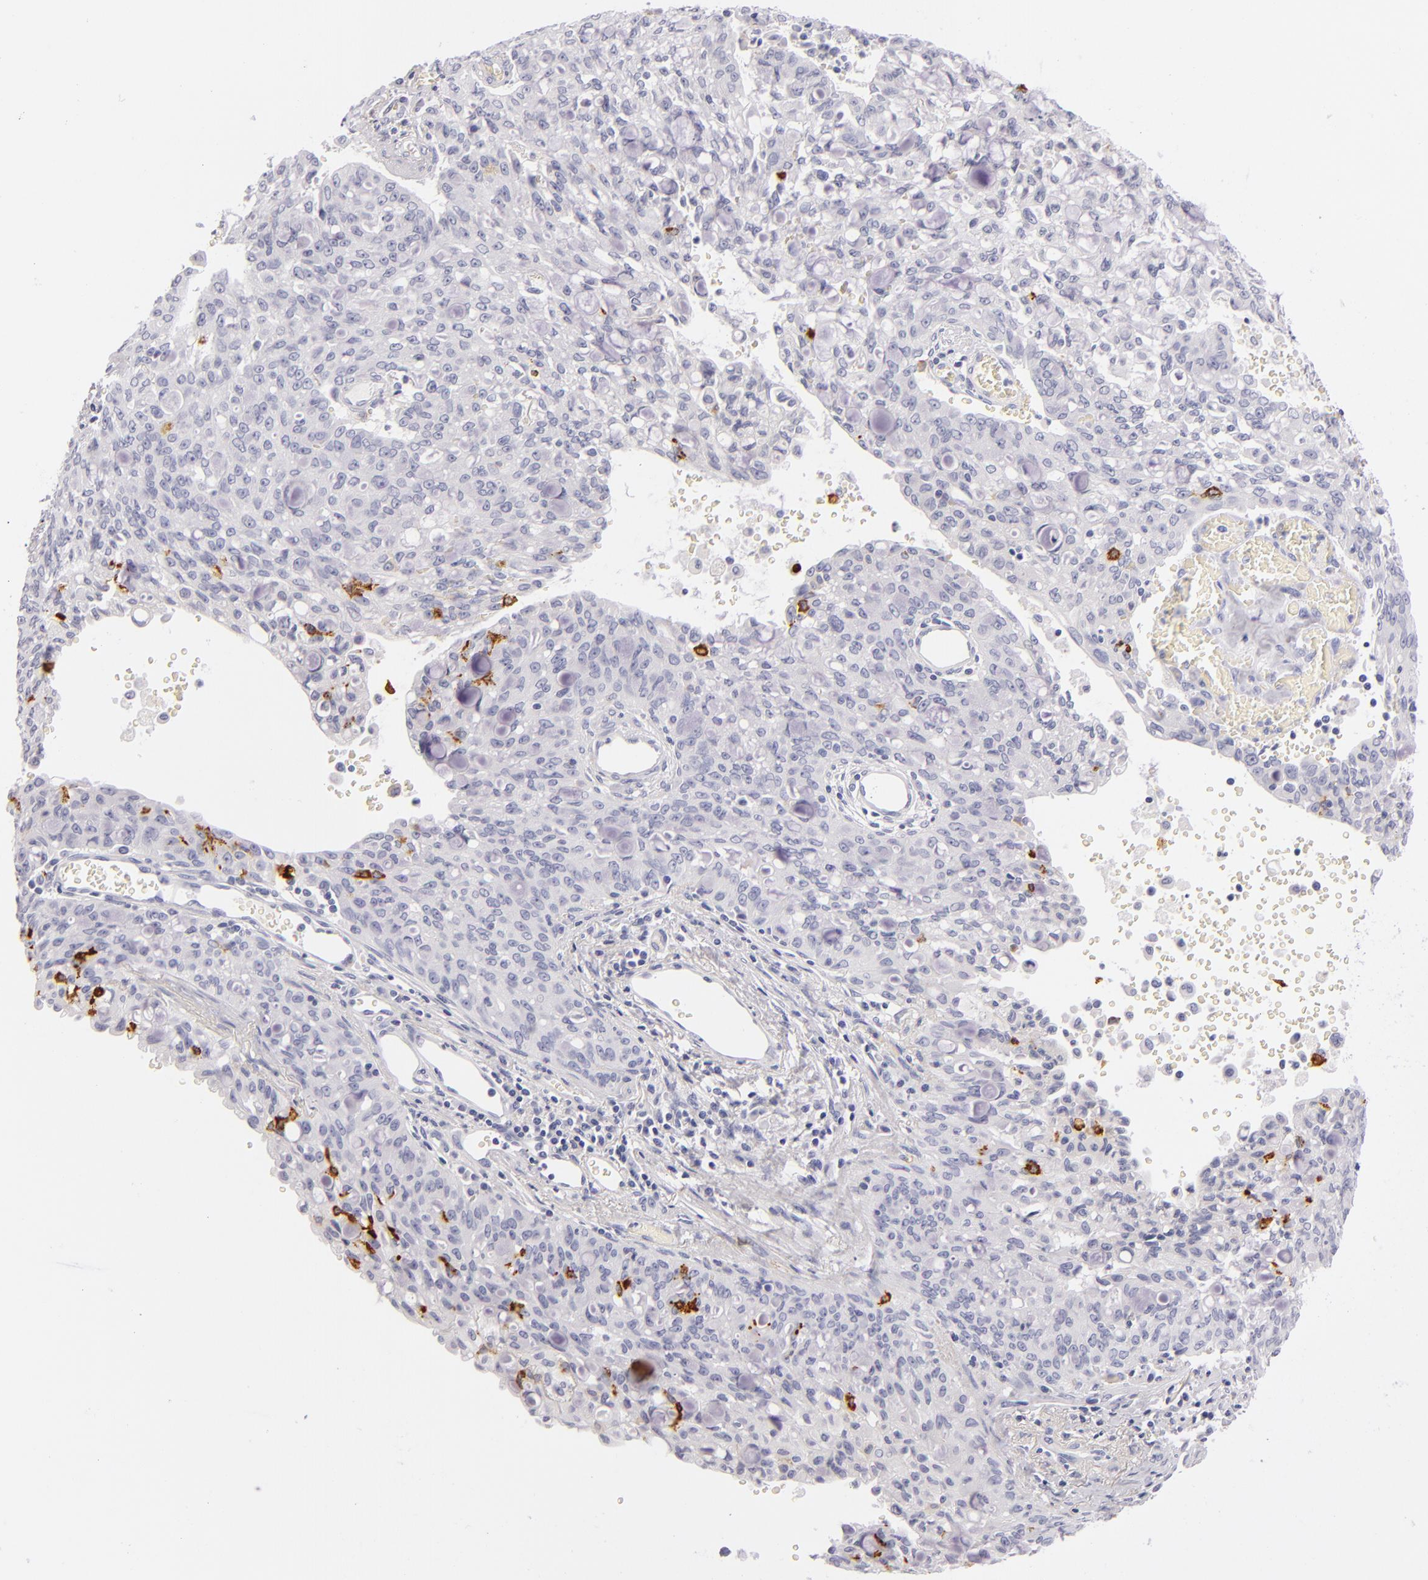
{"staining": {"intensity": "negative", "quantity": "none", "location": "none"}, "tissue": "lung cancer", "cell_type": "Tumor cells", "image_type": "cancer", "snomed": [{"axis": "morphology", "description": "Adenocarcinoma, NOS"}, {"axis": "topography", "description": "Lung"}], "caption": "This is an IHC photomicrograph of lung cancer (adenocarcinoma). There is no positivity in tumor cells.", "gene": "CD207", "patient": {"sex": "female", "age": 44}}